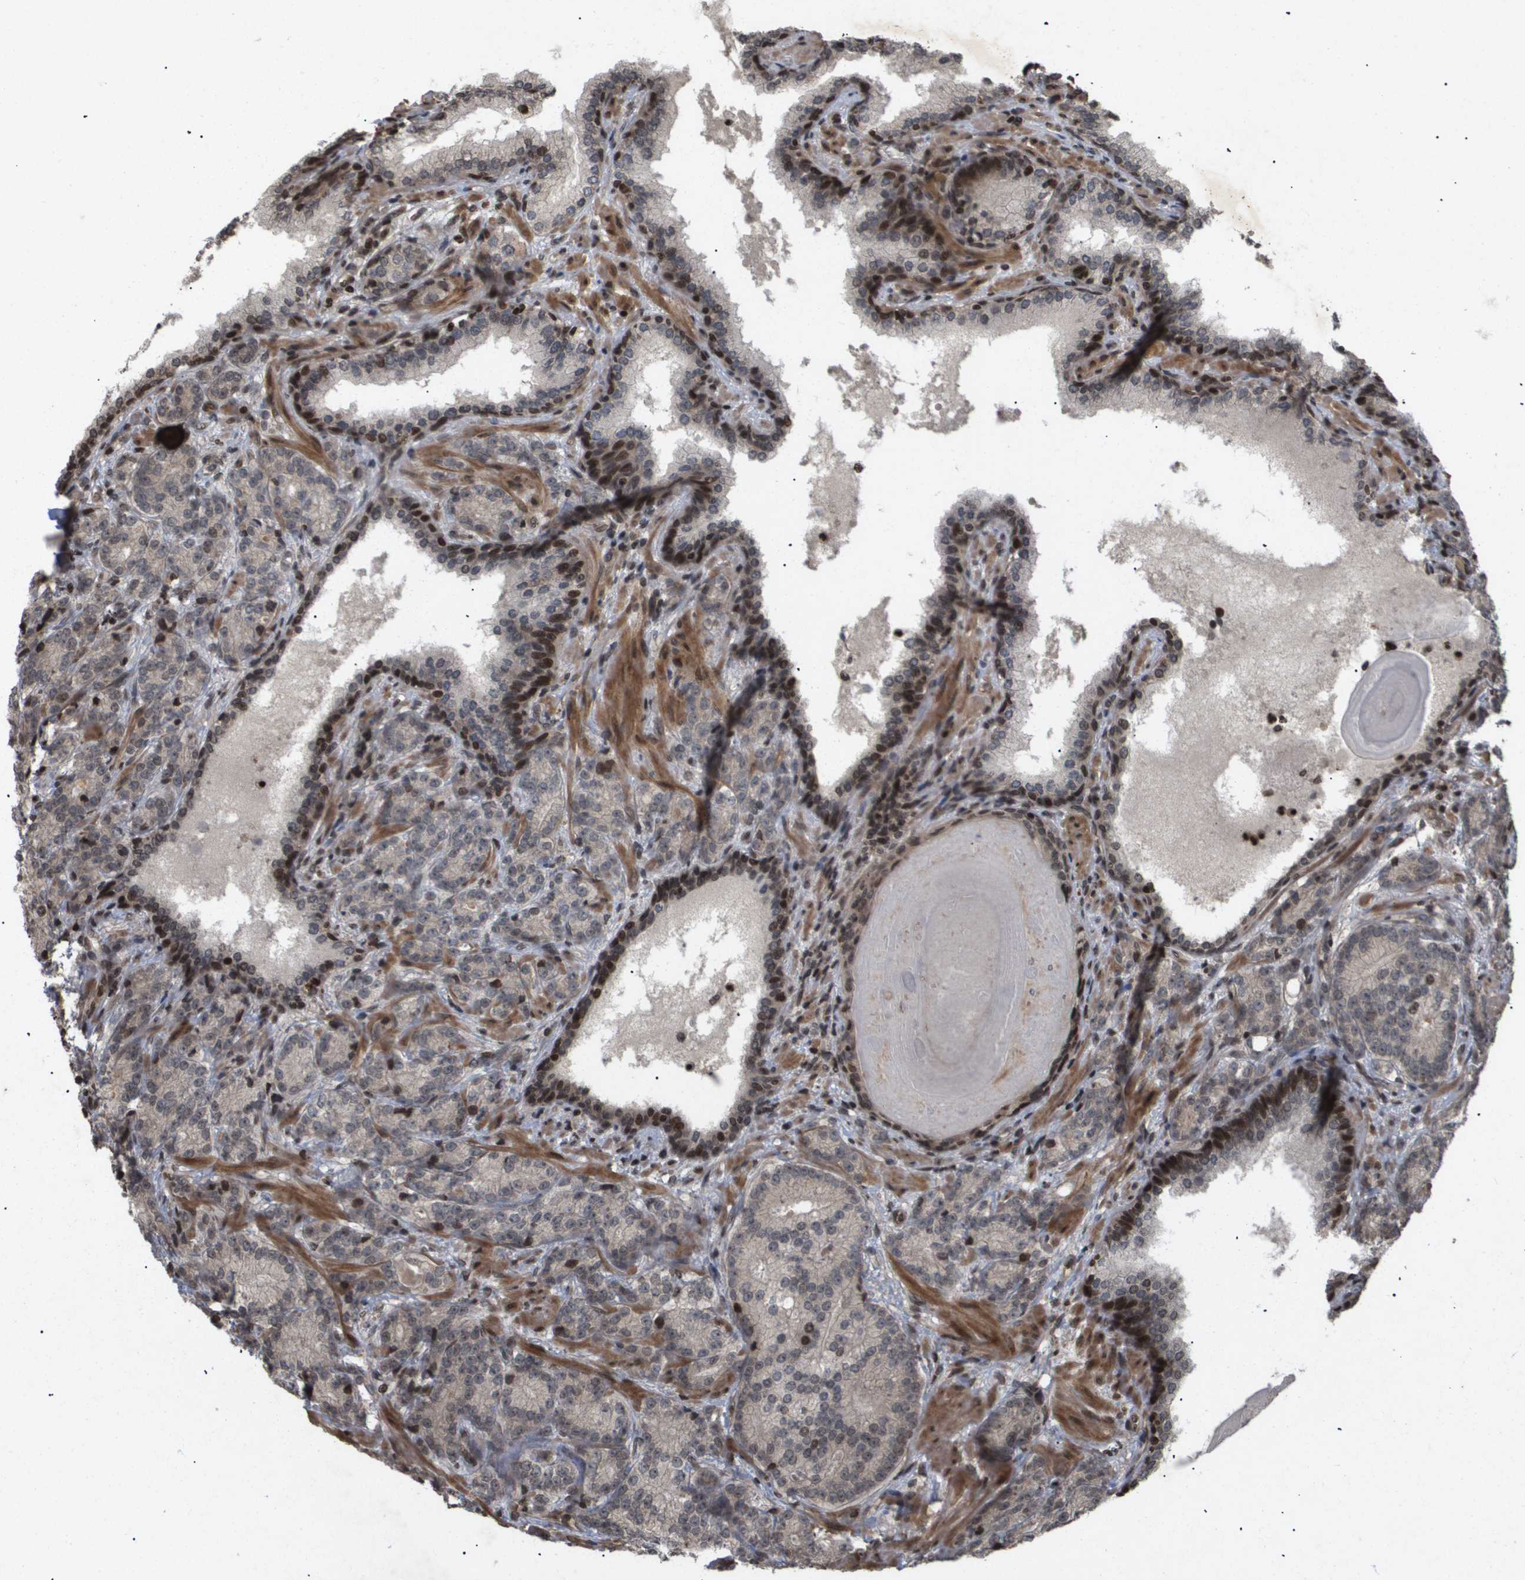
{"staining": {"intensity": "moderate", "quantity": "<25%", "location": "nuclear"}, "tissue": "prostate cancer", "cell_type": "Tumor cells", "image_type": "cancer", "snomed": [{"axis": "morphology", "description": "Adenocarcinoma, High grade"}, {"axis": "topography", "description": "Prostate"}], "caption": "About <25% of tumor cells in human adenocarcinoma (high-grade) (prostate) display moderate nuclear protein positivity as visualized by brown immunohistochemical staining.", "gene": "HSPA6", "patient": {"sex": "male", "age": 61}}